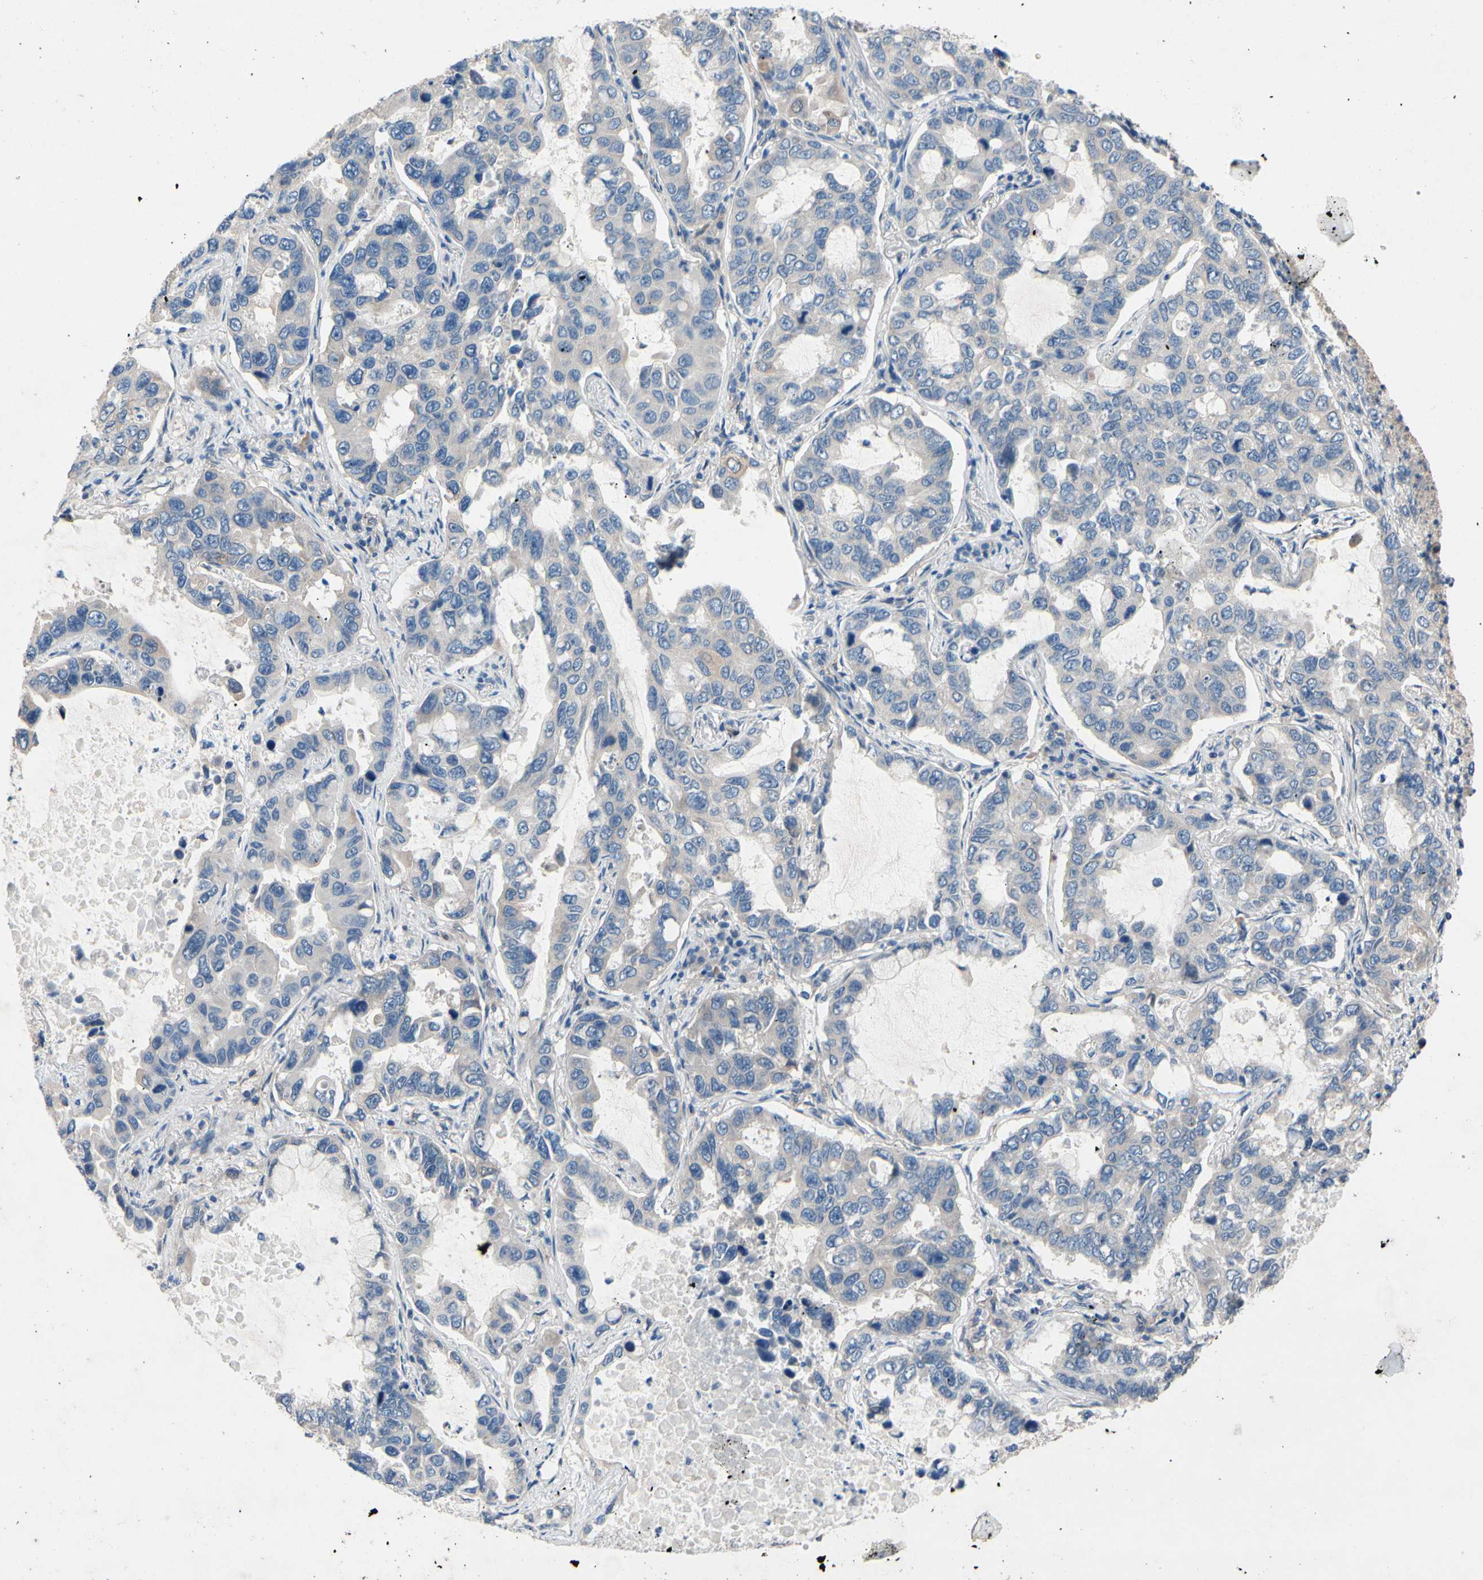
{"staining": {"intensity": "negative", "quantity": "none", "location": "none"}, "tissue": "lung cancer", "cell_type": "Tumor cells", "image_type": "cancer", "snomed": [{"axis": "morphology", "description": "Adenocarcinoma, NOS"}, {"axis": "topography", "description": "Lung"}], "caption": "A micrograph of lung adenocarcinoma stained for a protein displays no brown staining in tumor cells.", "gene": "PRXL2A", "patient": {"sex": "male", "age": 64}}